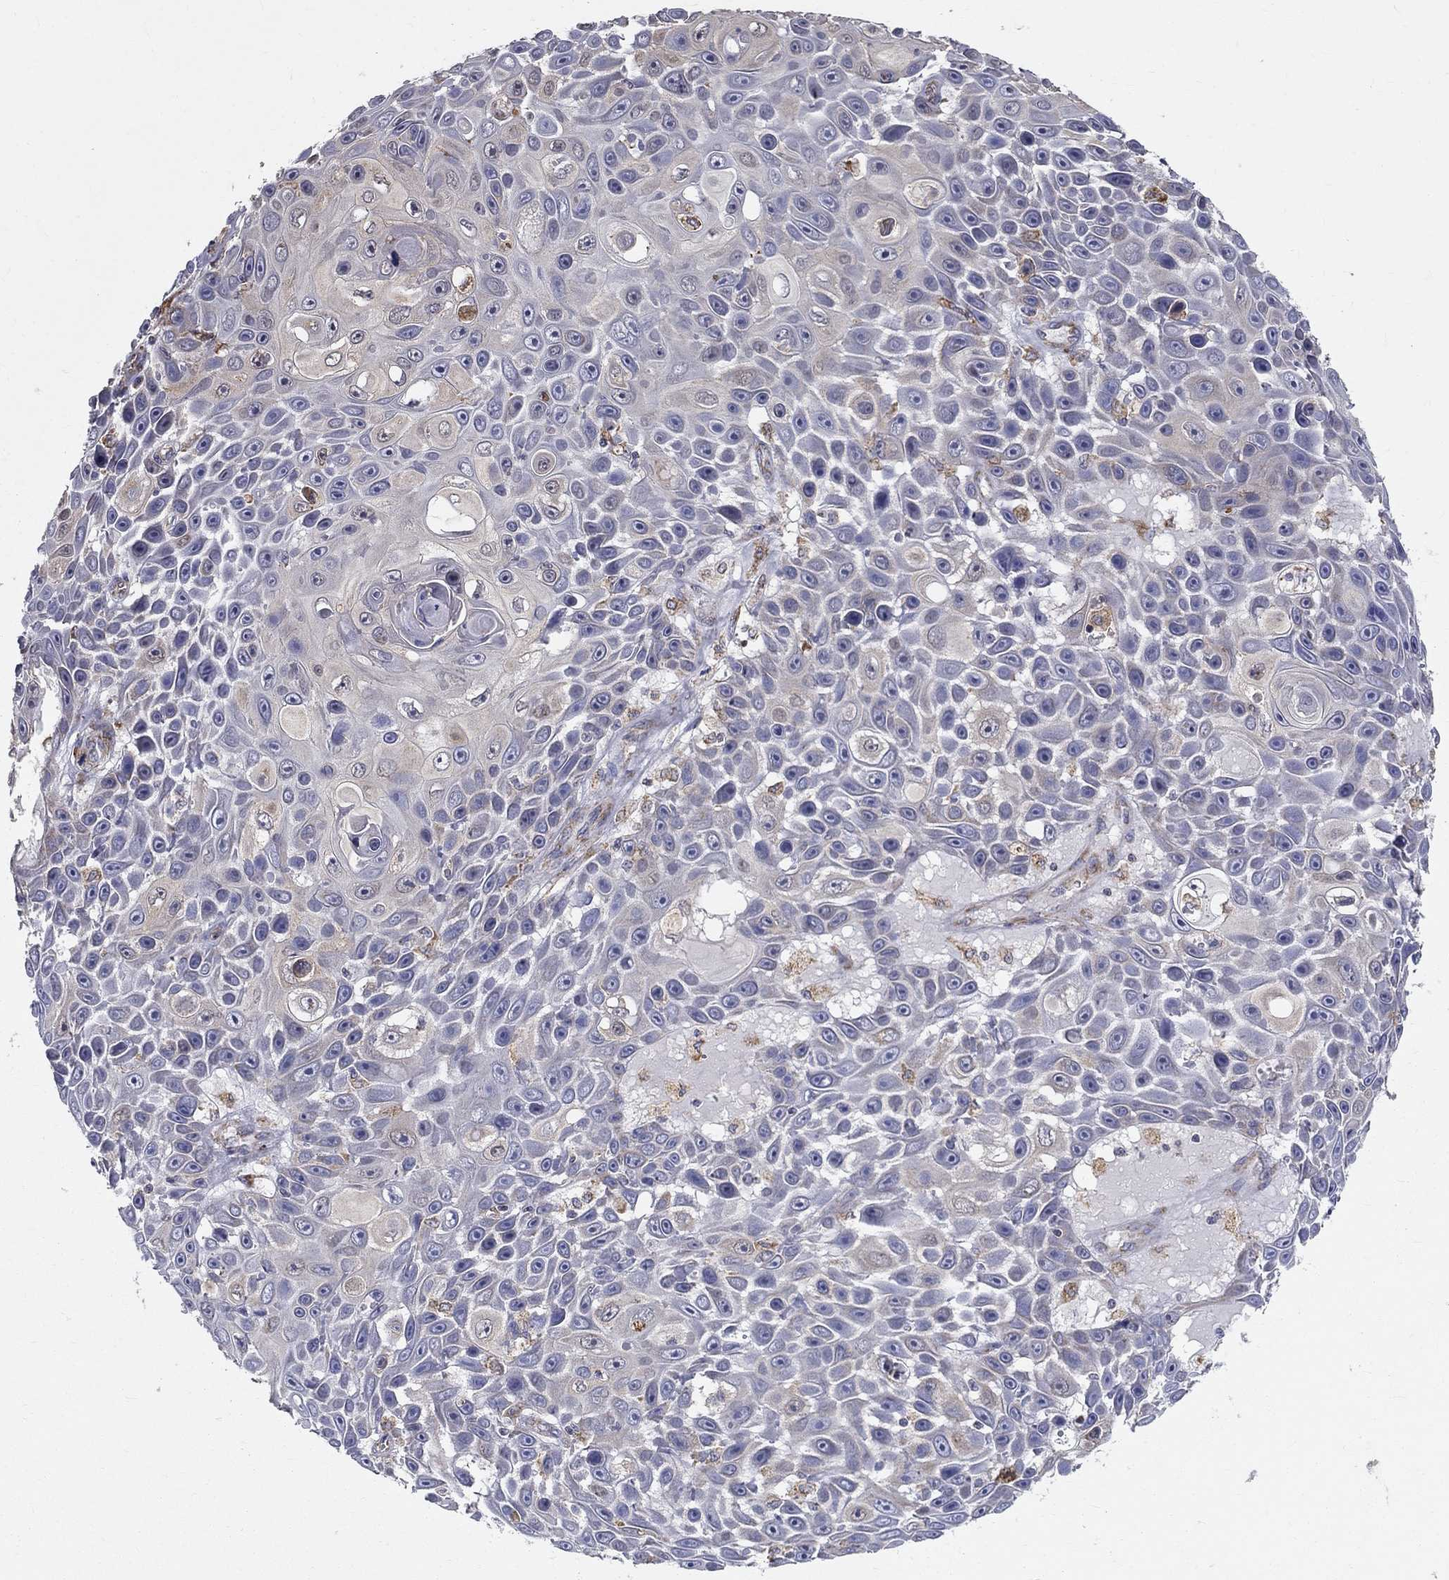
{"staining": {"intensity": "negative", "quantity": "none", "location": "none"}, "tissue": "skin cancer", "cell_type": "Tumor cells", "image_type": "cancer", "snomed": [{"axis": "morphology", "description": "Squamous cell carcinoma, NOS"}, {"axis": "topography", "description": "Skin"}], "caption": "Immunohistochemistry photomicrograph of human squamous cell carcinoma (skin) stained for a protein (brown), which demonstrates no staining in tumor cells.", "gene": "PRDX4", "patient": {"sex": "male", "age": 82}}